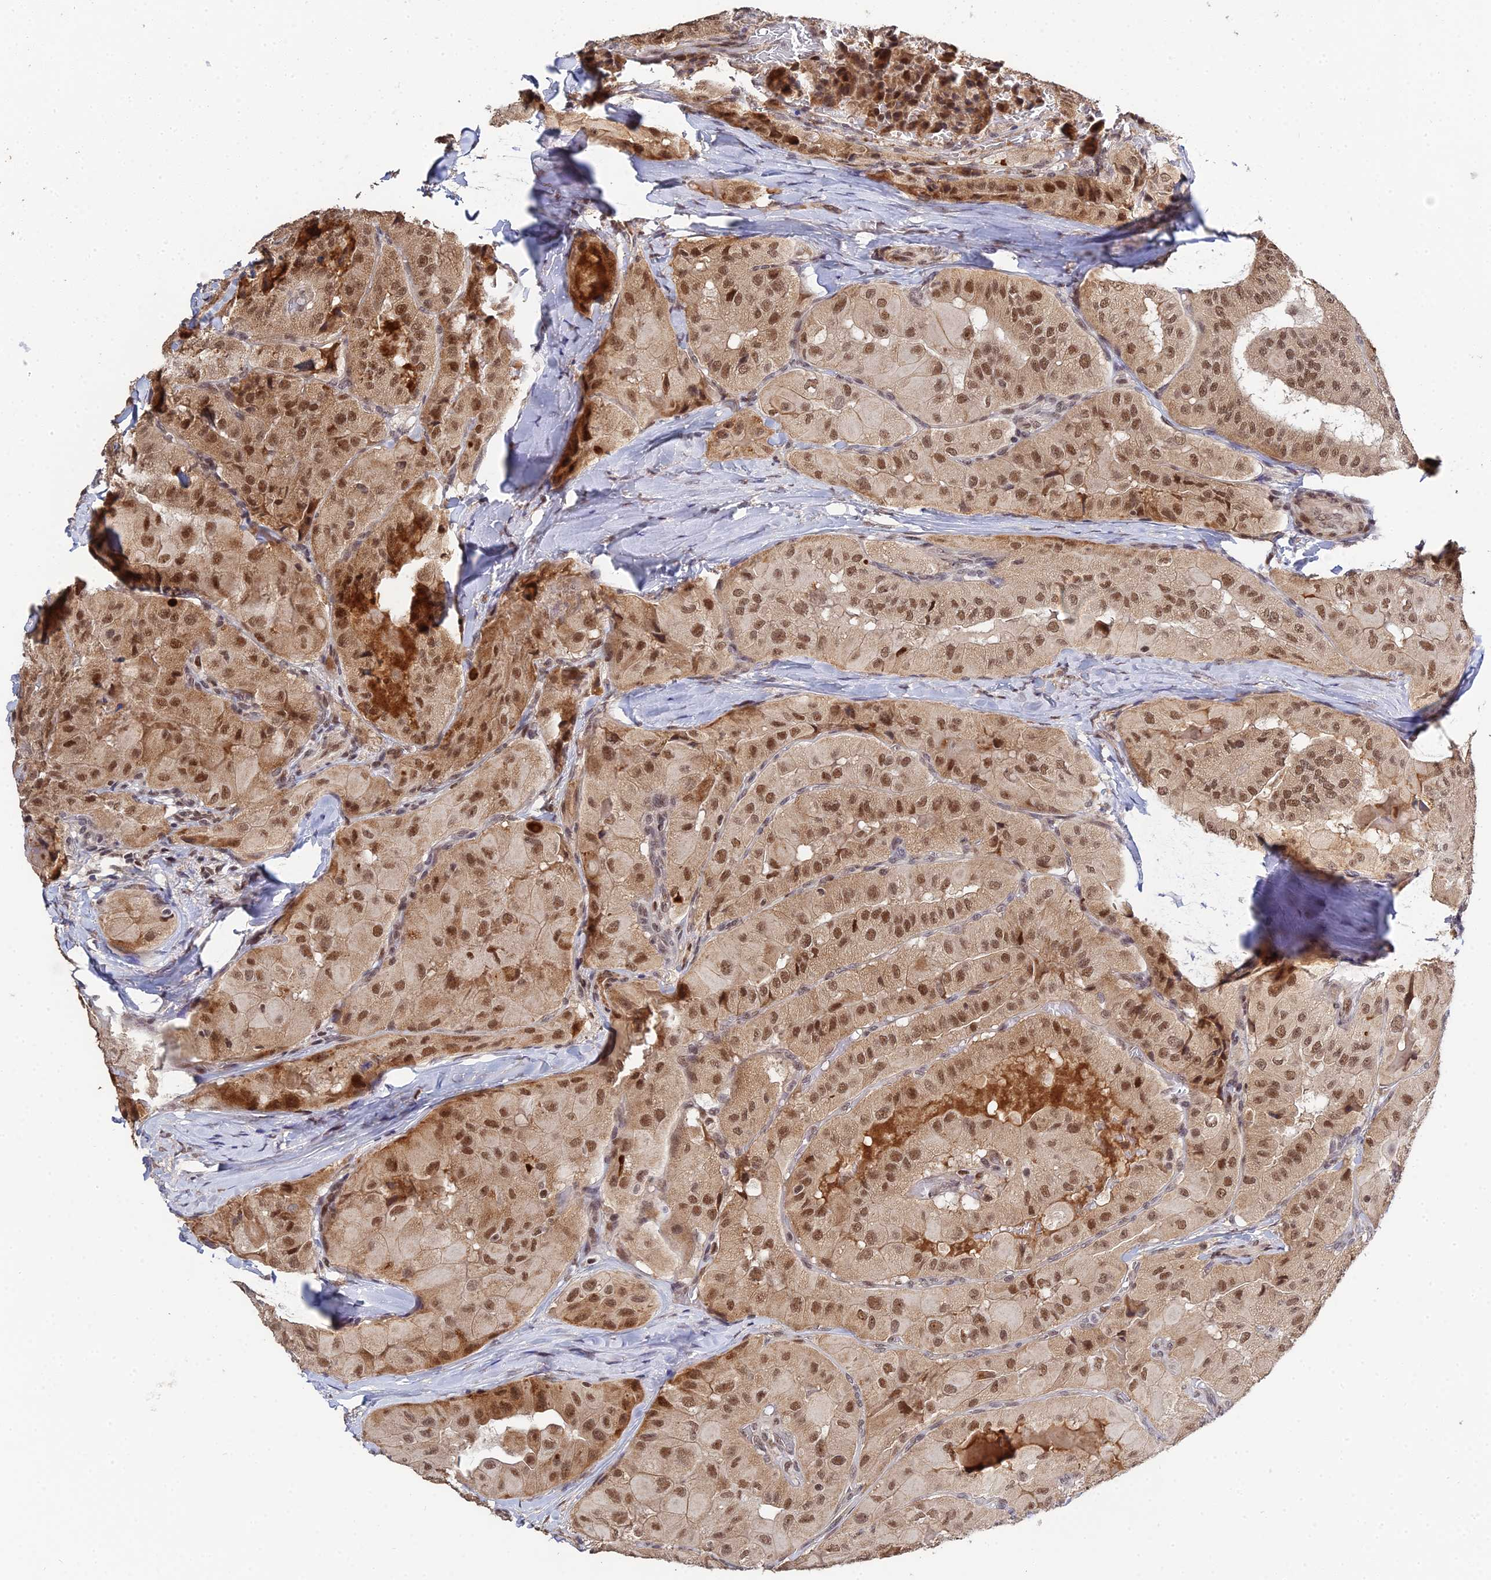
{"staining": {"intensity": "moderate", "quantity": ">75%", "location": "cytoplasmic/membranous,nuclear"}, "tissue": "thyroid cancer", "cell_type": "Tumor cells", "image_type": "cancer", "snomed": [{"axis": "morphology", "description": "Normal tissue, NOS"}, {"axis": "morphology", "description": "Papillary adenocarcinoma, NOS"}, {"axis": "topography", "description": "Thyroid gland"}], "caption": "DAB immunohistochemical staining of papillary adenocarcinoma (thyroid) reveals moderate cytoplasmic/membranous and nuclear protein positivity in about >75% of tumor cells.", "gene": "ERCC5", "patient": {"sex": "female", "age": 59}}